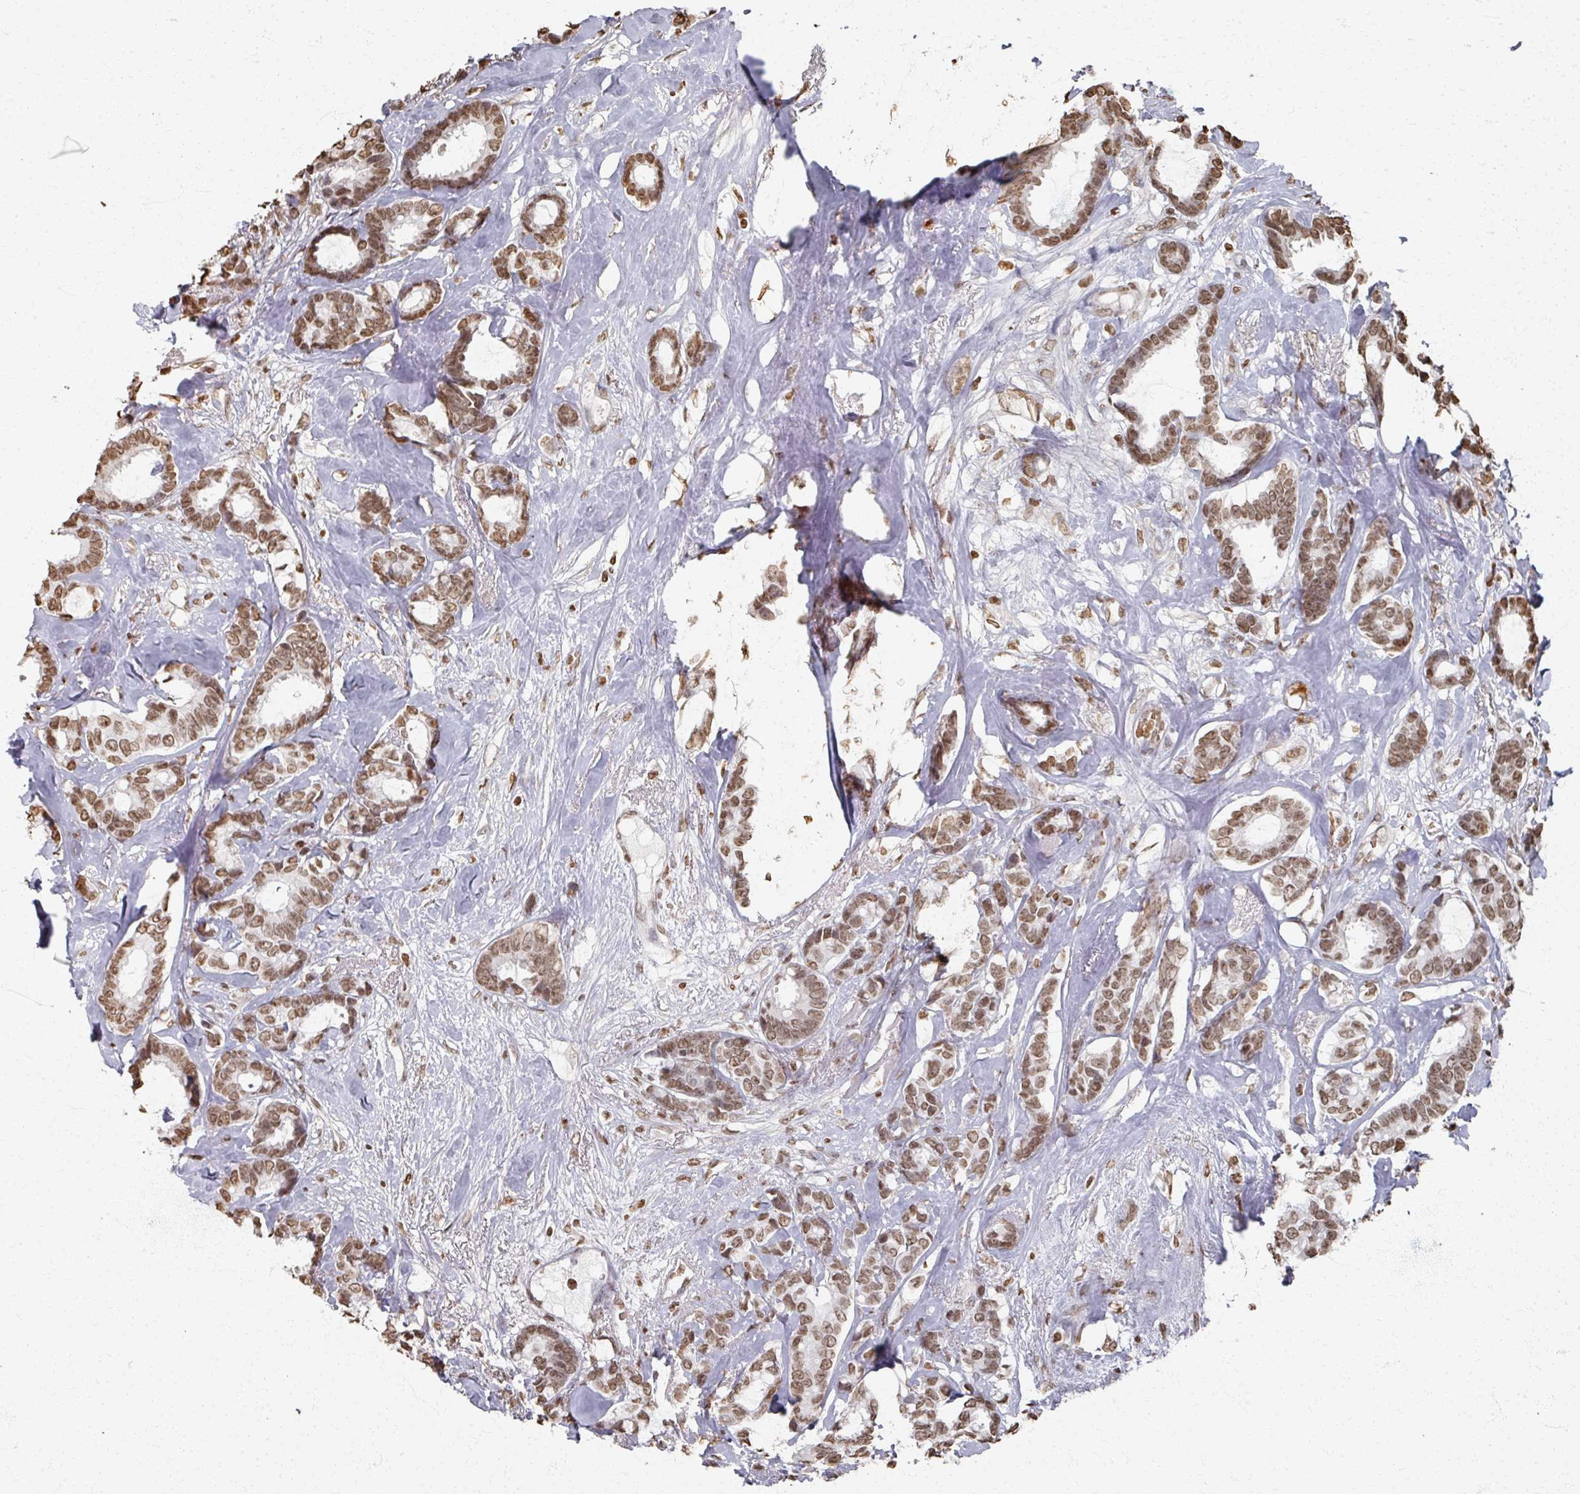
{"staining": {"intensity": "moderate", "quantity": ">75%", "location": "nuclear"}, "tissue": "breast cancer", "cell_type": "Tumor cells", "image_type": "cancer", "snomed": [{"axis": "morphology", "description": "Duct carcinoma"}, {"axis": "topography", "description": "Breast"}], "caption": "Tumor cells reveal medium levels of moderate nuclear staining in about >75% of cells in infiltrating ductal carcinoma (breast).", "gene": "DCUN1D5", "patient": {"sex": "female", "age": 87}}